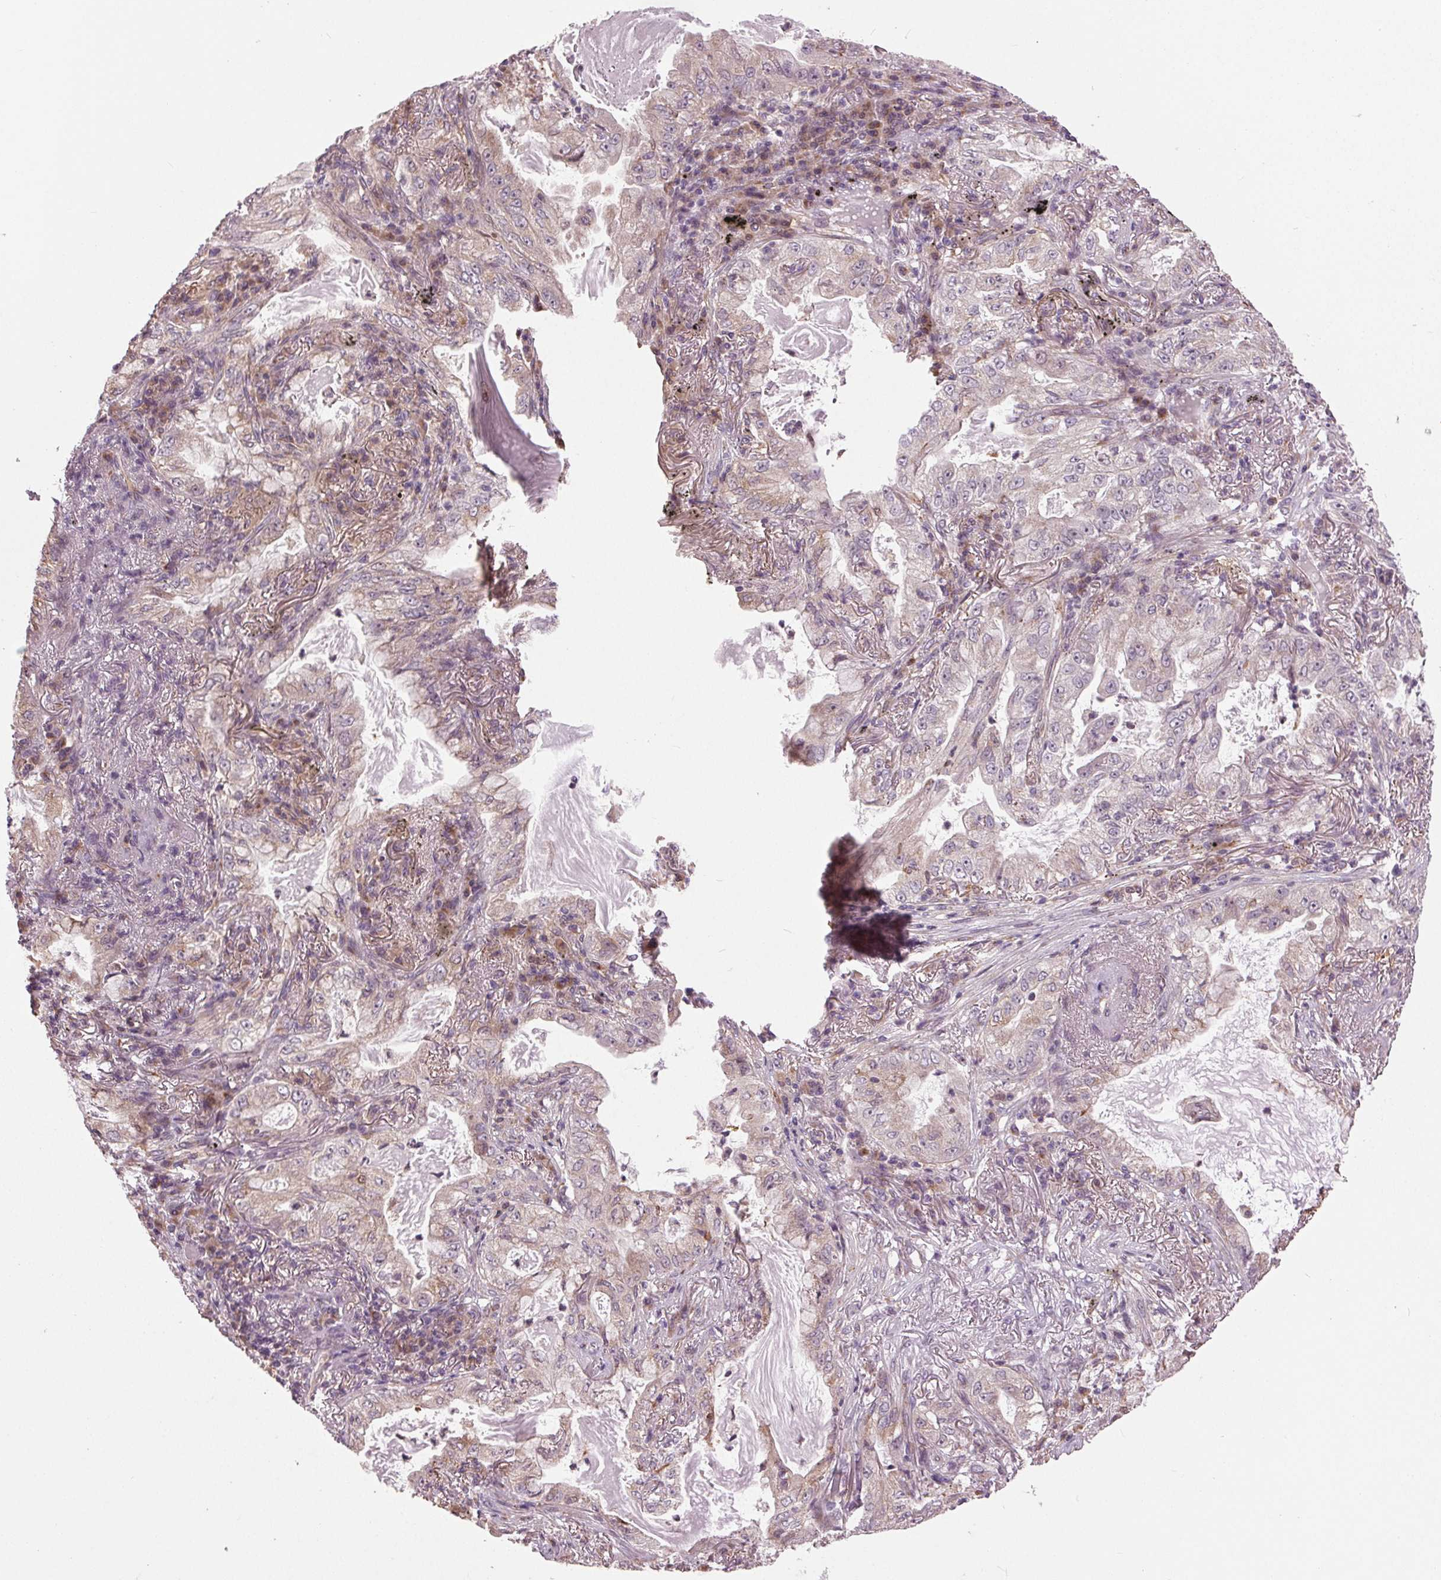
{"staining": {"intensity": "weak", "quantity": "<25%", "location": "cytoplasmic/membranous"}, "tissue": "lung cancer", "cell_type": "Tumor cells", "image_type": "cancer", "snomed": [{"axis": "morphology", "description": "Adenocarcinoma, NOS"}, {"axis": "topography", "description": "Lung"}], "caption": "Lung cancer (adenocarcinoma) stained for a protein using IHC reveals no staining tumor cells.", "gene": "BSDC1", "patient": {"sex": "female", "age": 73}}